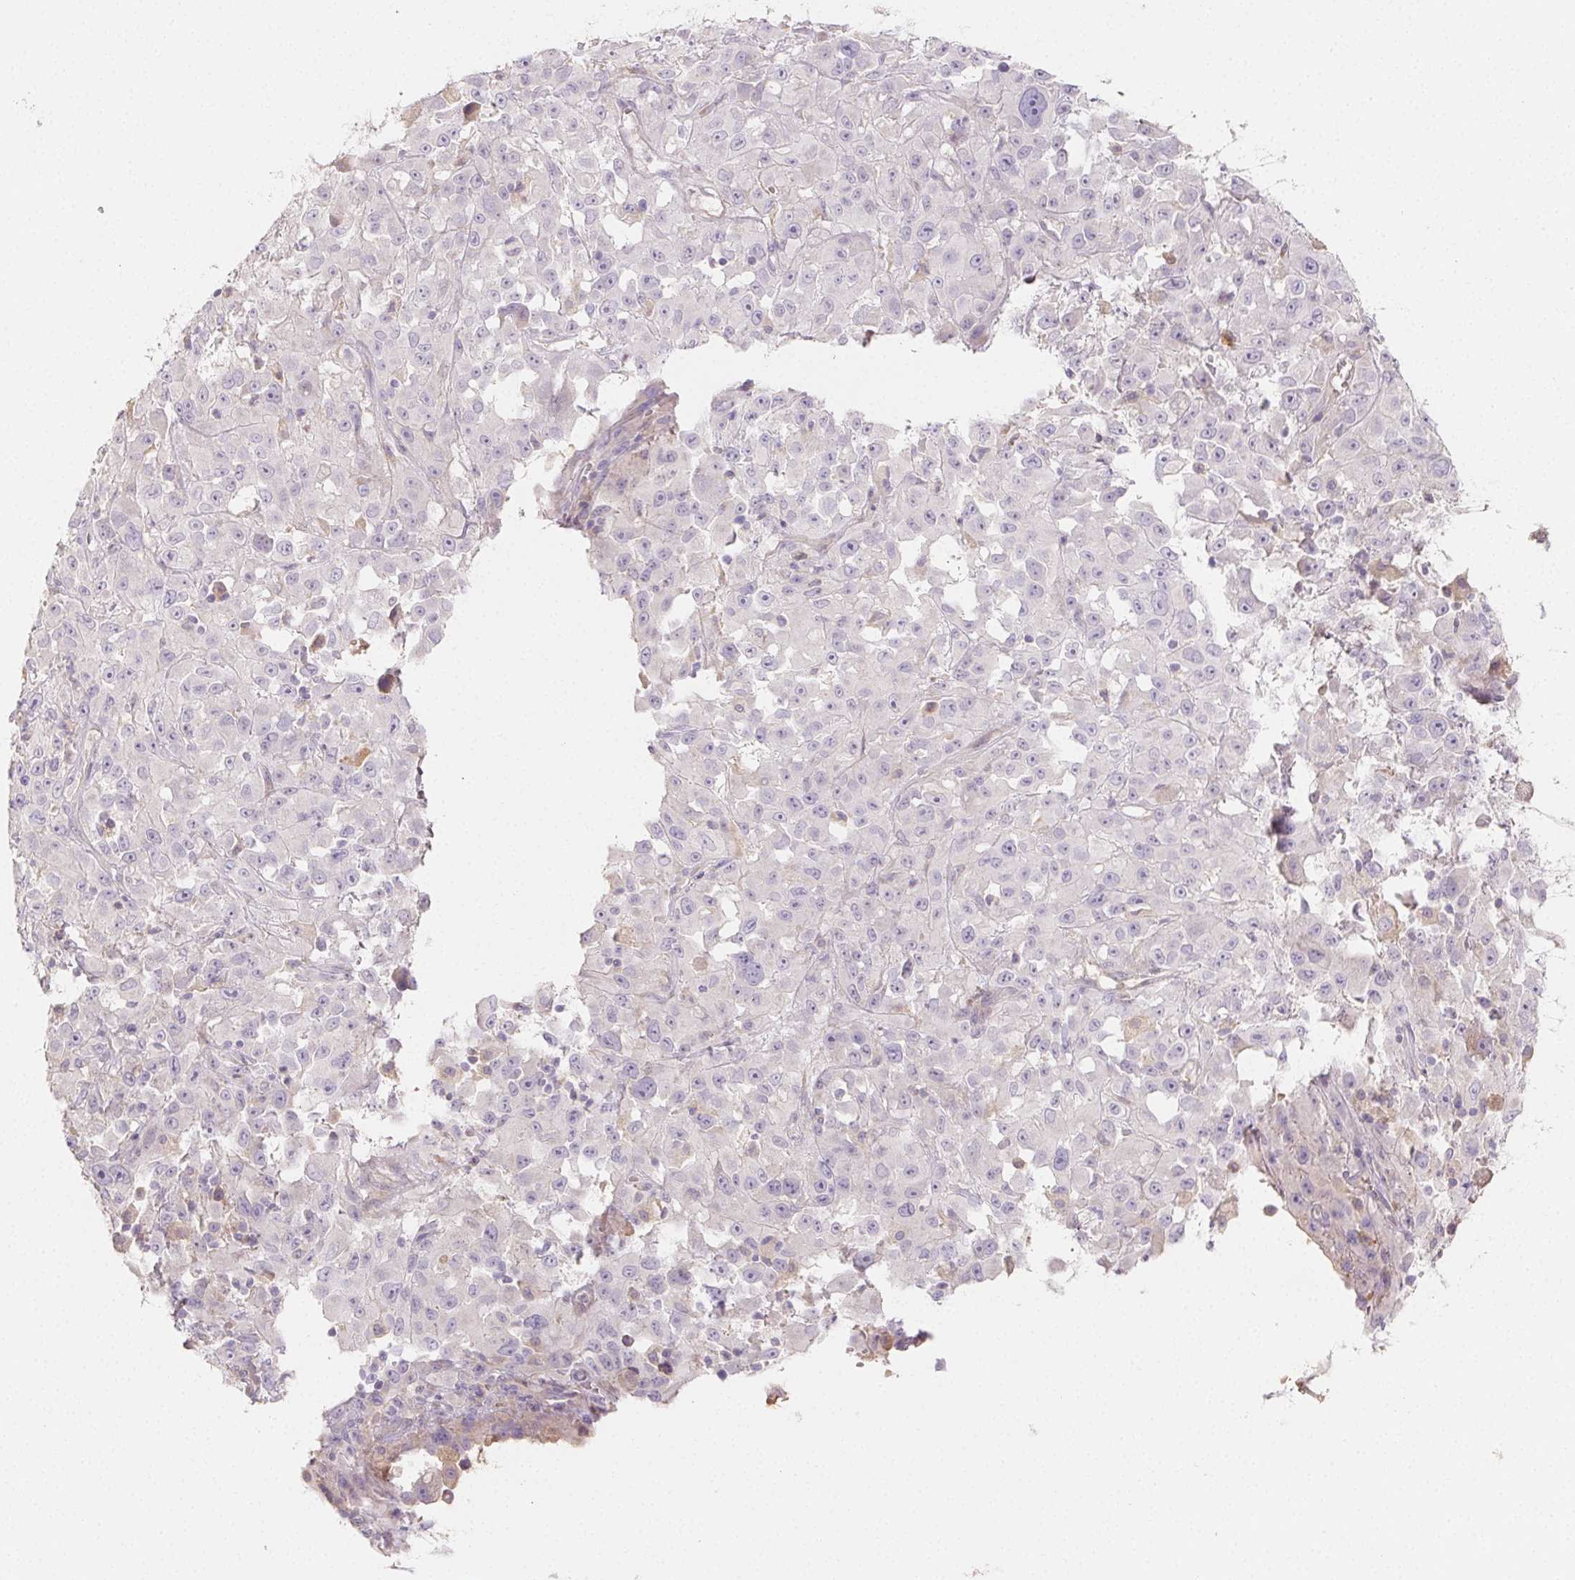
{"staining": {"intensity": "negative", "quantity": "none", "location": "none"}, "tissue": "melanoma", "cell_type": "Tumor cells", "image_type": "cancer", "snomed": [{"axis": "morphology", "description": "Malignant melanoma, Metastatic site"}, {"axis": "topography", "description": "Soft tissue"}], "caption": "Immunohistochemistry (IHC) of melanoma exhibits no expression in tumor cells.", "gene": "ACVR1B", "patient": {"sex": "male", "age": 50}}